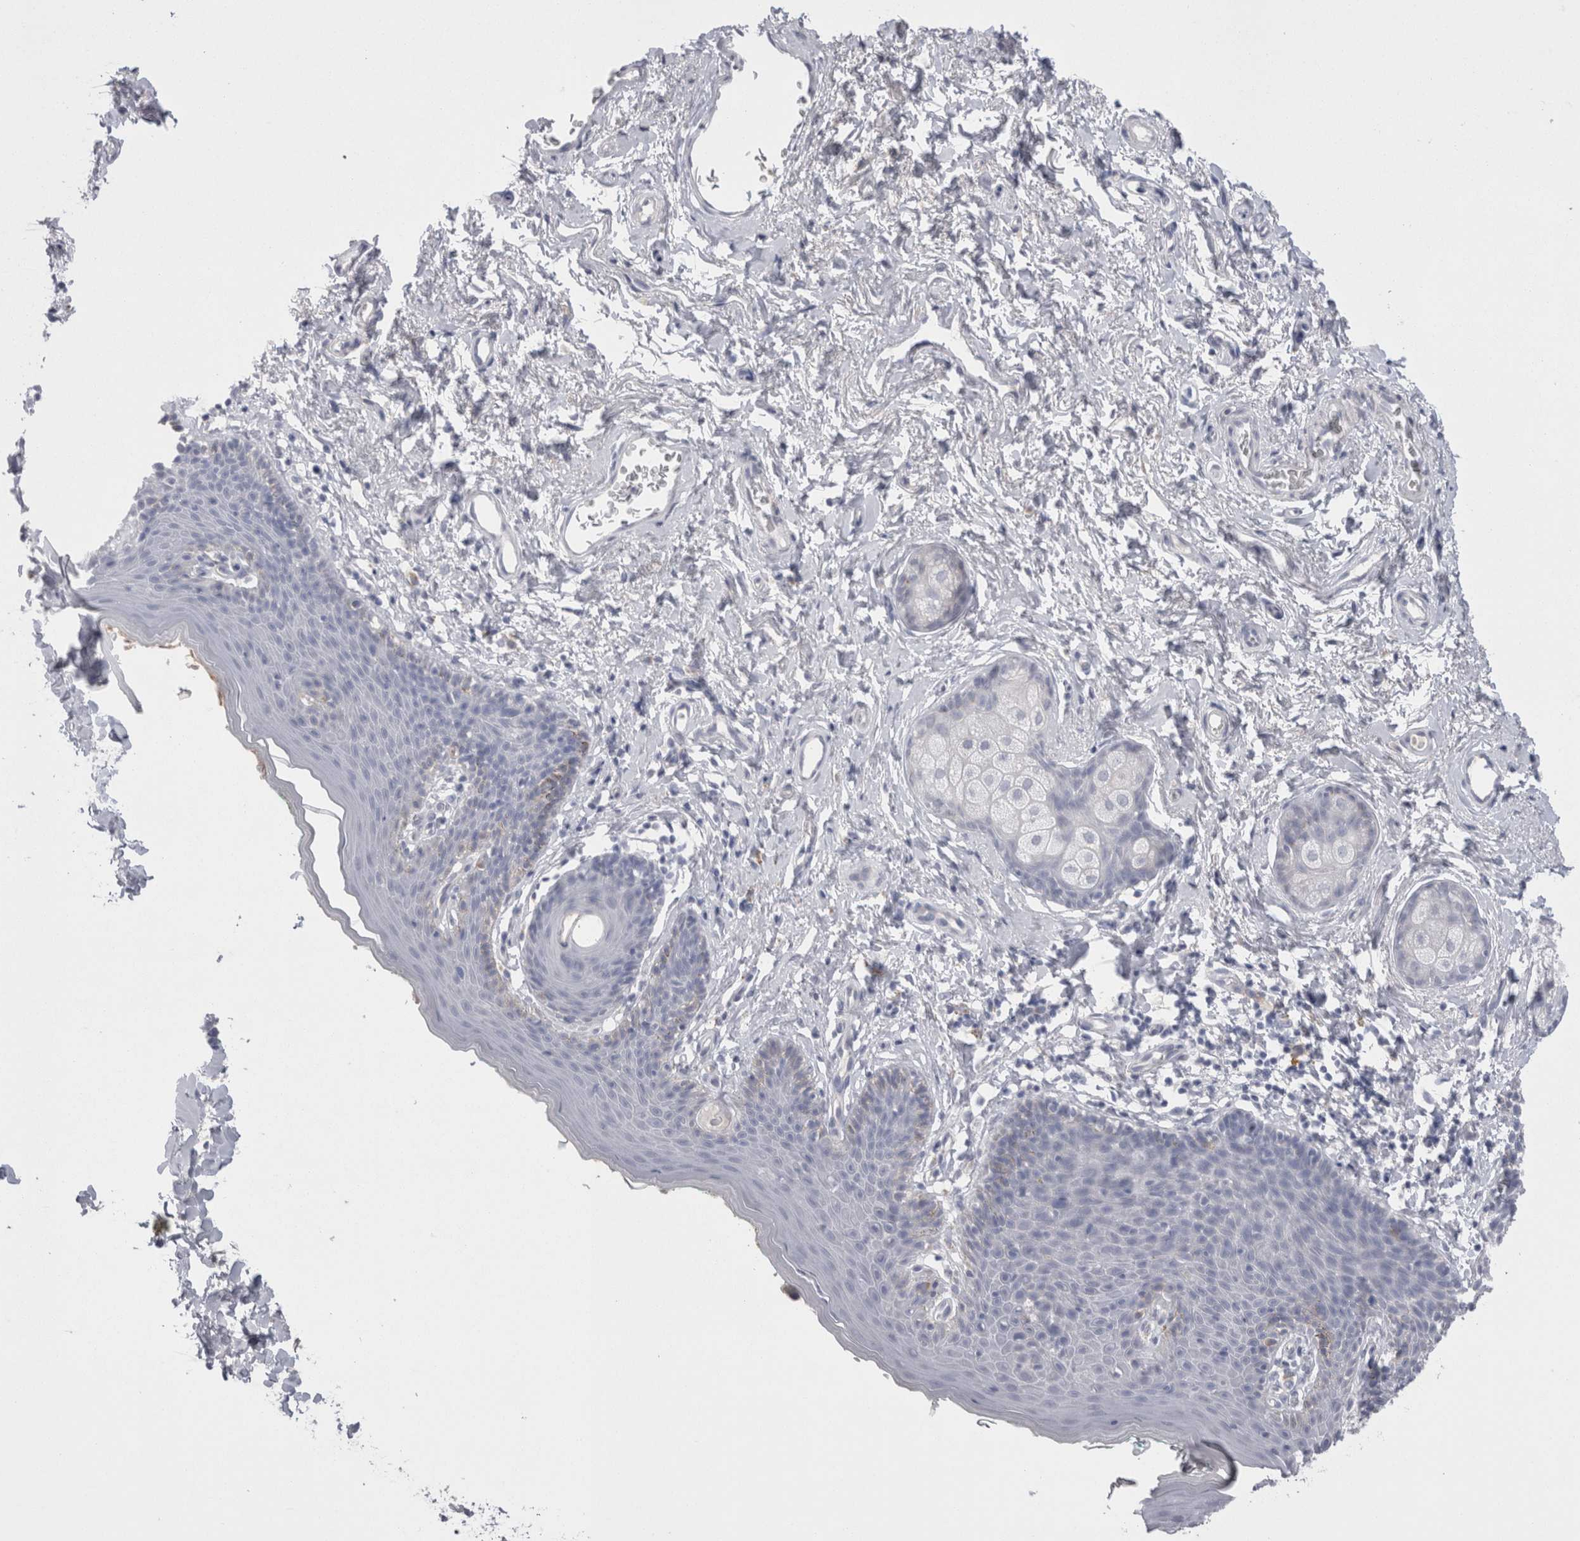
{"staining": {"intensity": "negative", "quantity": "none", "location": "none"}, "tissue": "skin", "cell_type": "Epidermal cells", "image_type": "normal", "snomed": [{"axis": "morphology", "description": "Normal tissue, NOS"}, {"axis": "topography", "description": "Vulva"}], "caption": "This is an immunohistochemistry micrograph of unremarkable skin. There is no positivity in epidermal cells.", "gene": "EPDR1", "patient": {"sex": "female", "age": 66}}